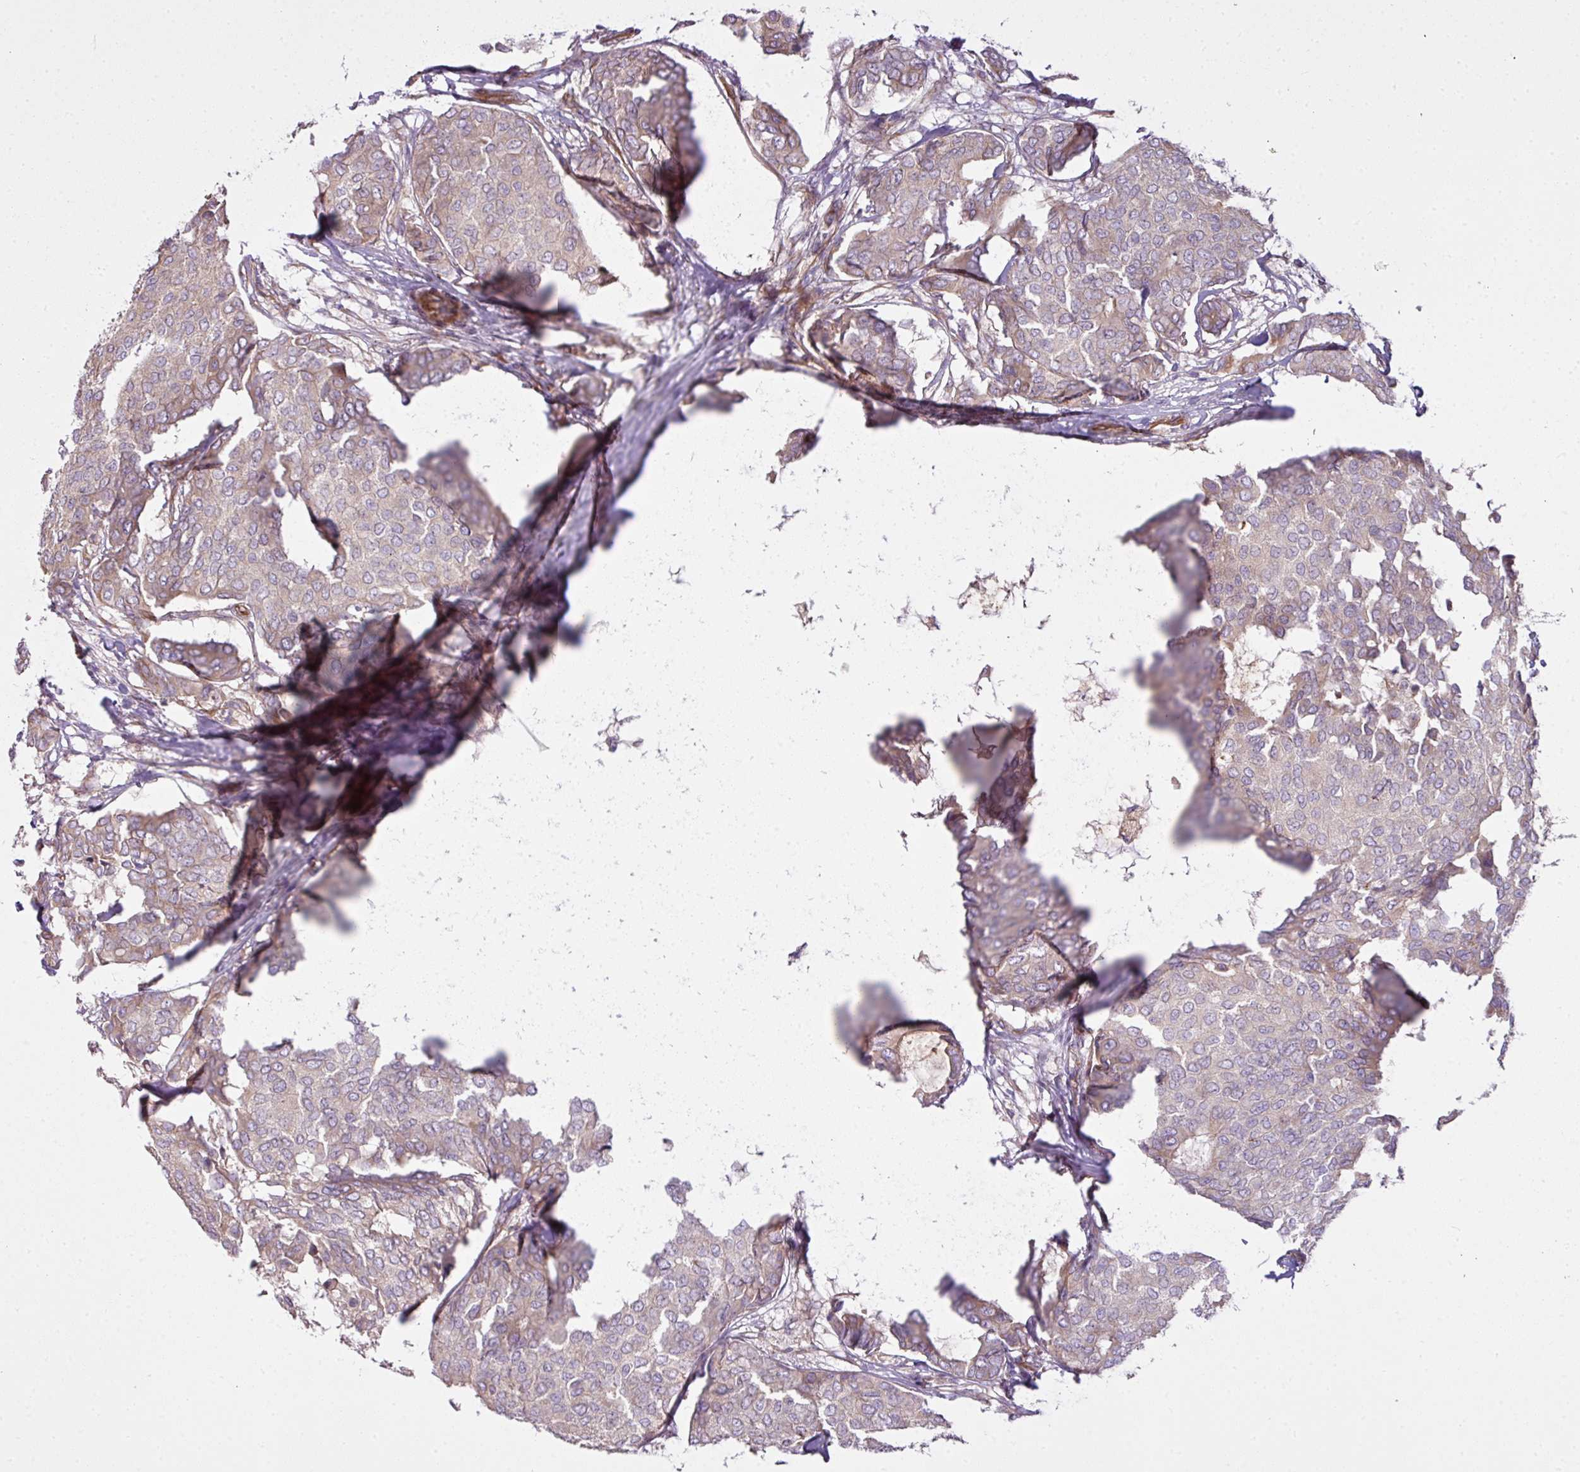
{"staining": {"intensity": "weak", "quantity": "<25%", "location": "cytoplasmic/membranous"}, "tissue": "breast cancer", "cell_type": "Tumor cells", "image_type": "cancer", "snomed": [{"axis": "morphology", "description": "Duct carcinoma"}, {"axis": "topography", "description": "Breast"}], "caption": "This is an IHC micrograph of human breast infiltrating ductal carcinoma. There is no expression in tumor cells.", "gene": "COX18", "patient": {"sex": "female", "age": 75}}